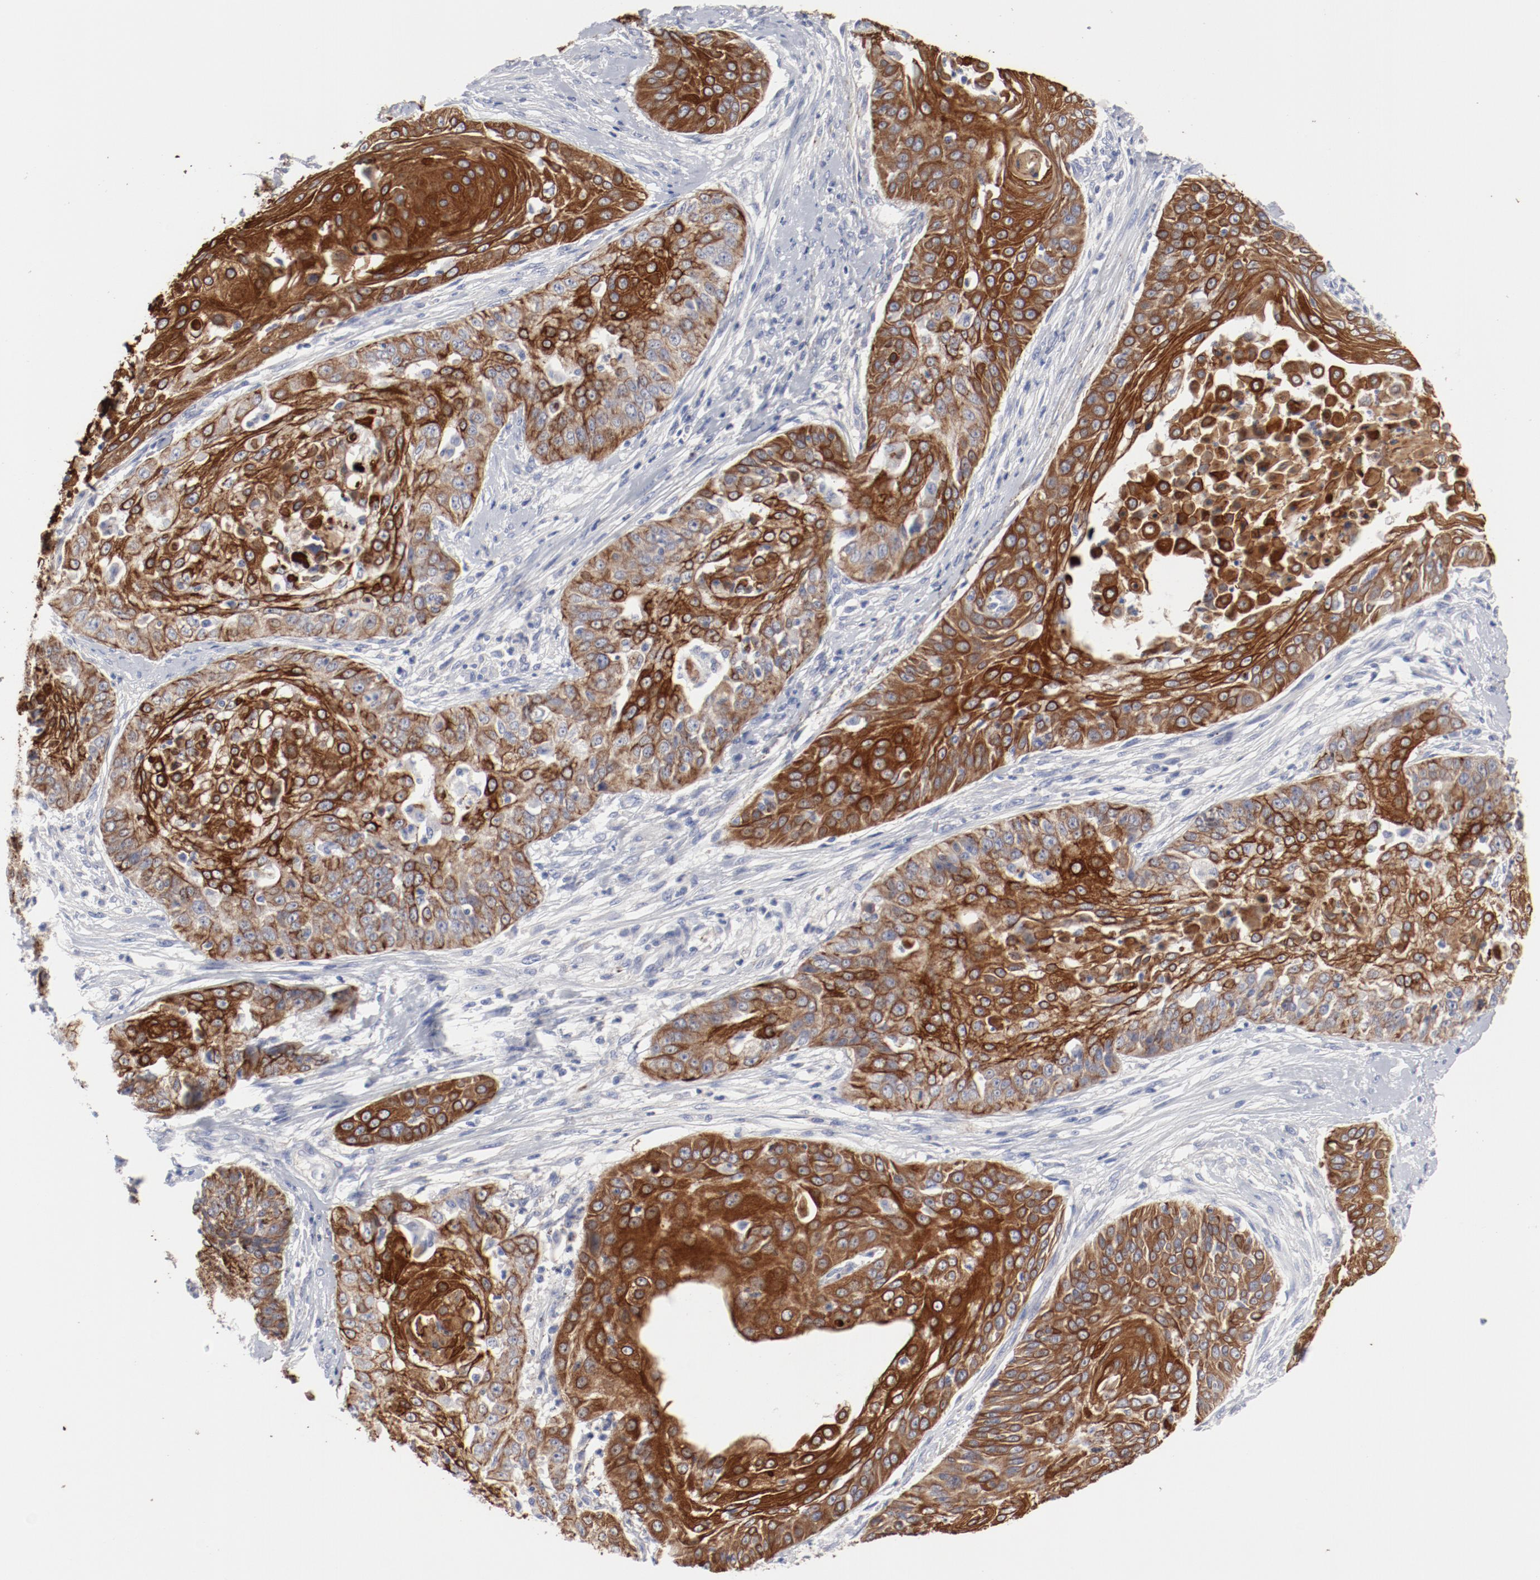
{"staining": {"intensity": "strong", "quantity": ">75%", "location": "cytoplasmic/membranous"}, "tissue": "cervical cancer", "cell_type": "Tumor cells", "image_type": "cancer", "snomed": [{"axis": "morphology", "description": "Squamous cell carcinoma, NOS"}, {"axis": "topography", "description": "Cervix"}], "caption": "Protein staining of cervical squamous cell carcinoma tissue reveals strong cytoplasmic/membranous staining in about >75% of tumor cells. (brown staining indicates protein expression, while blue staining denotes nuclei).", "gene": "TSPAN6", "patient": {"sex": "female", "age": 64}}